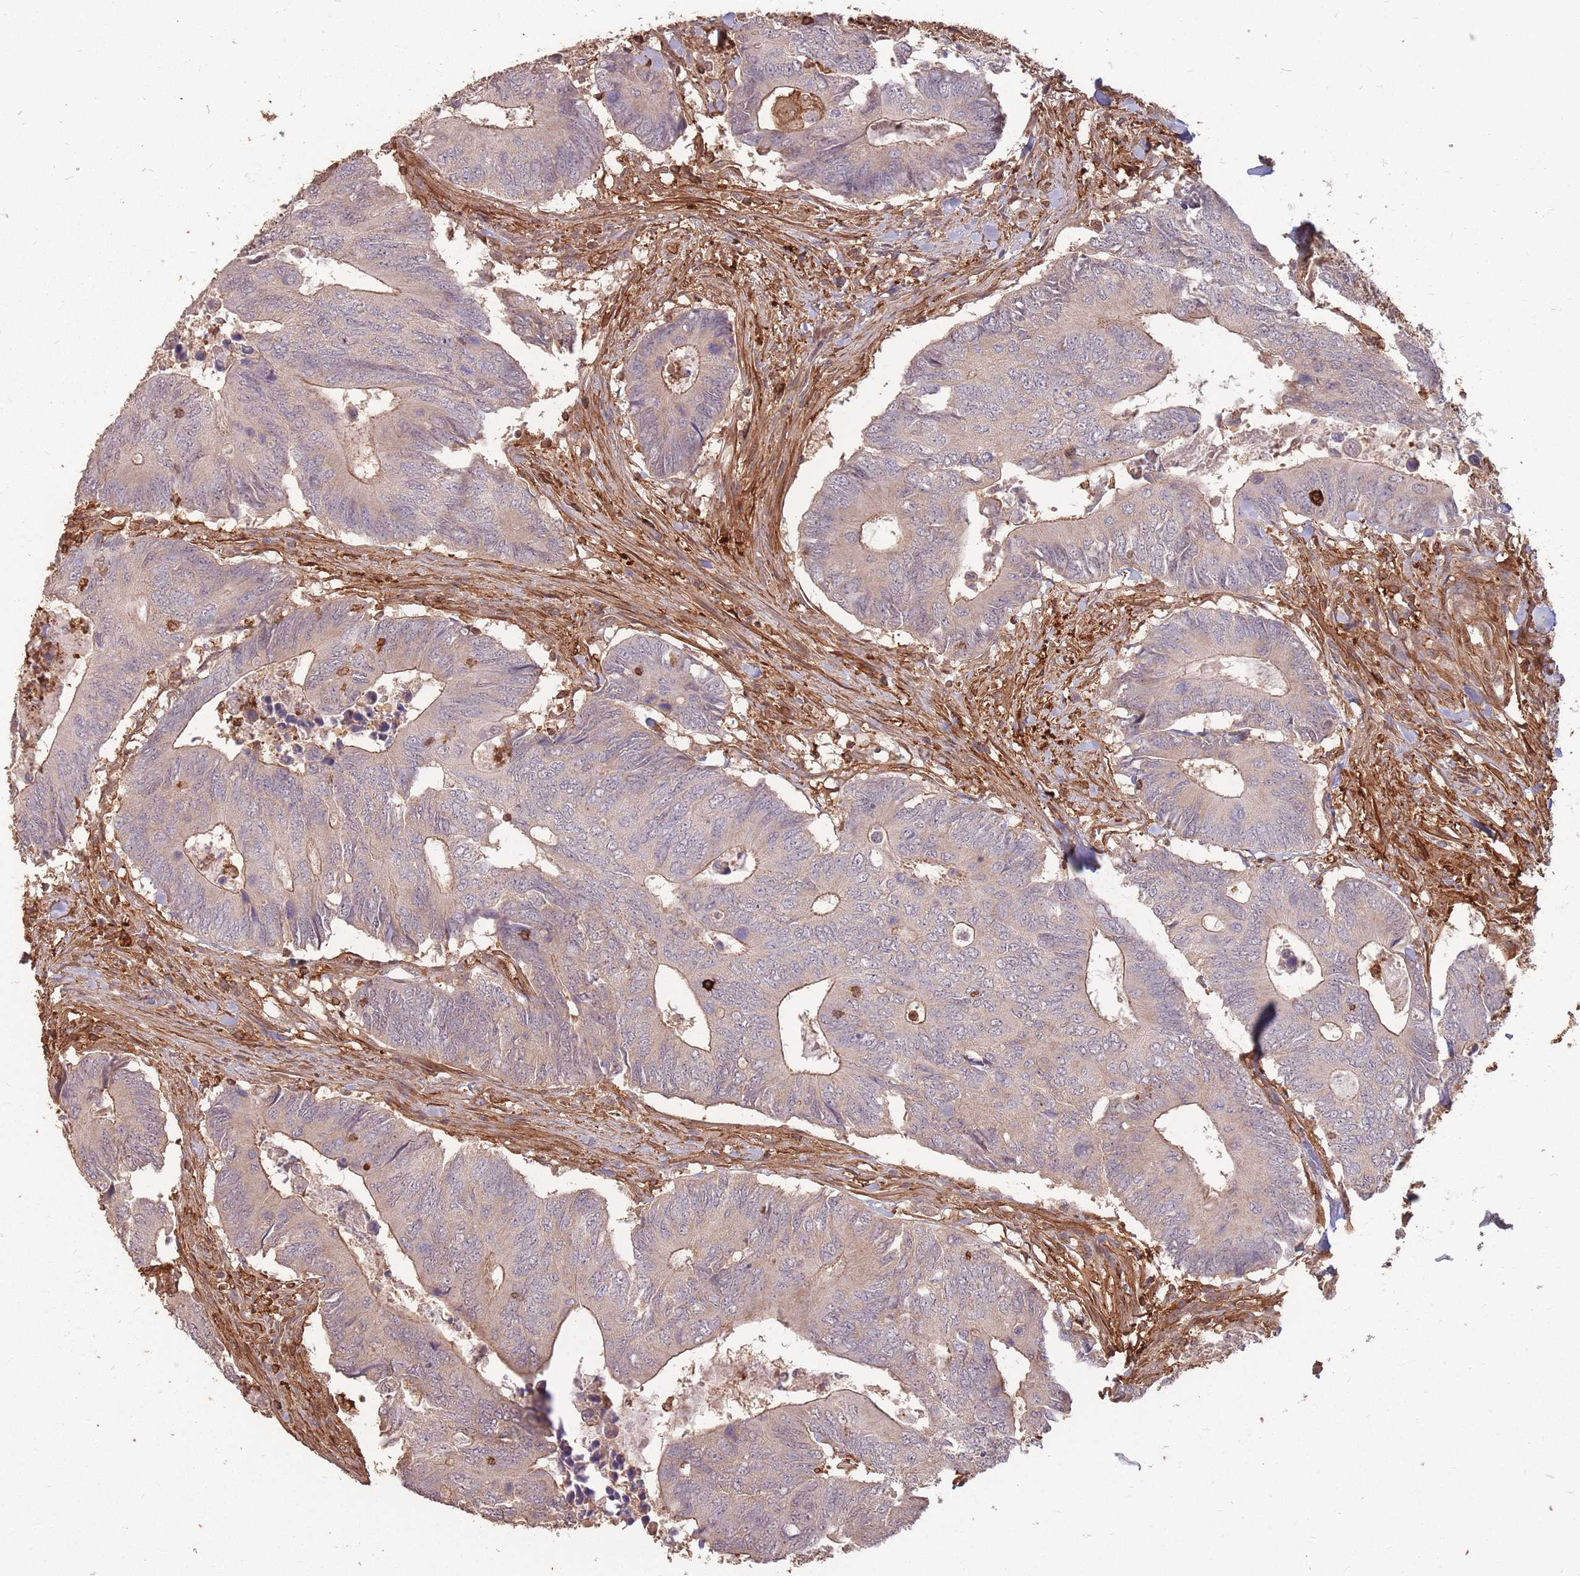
{"staining": {"intensity": "moderate", "quantity": "25%-75%", "location": "cytoplasmic/membranous"}, "tissue": "colorectal cancer", "cell_type": "Tumor cells", "image_type": "cancer", "snomed": [{"axis": "morphology", "description": "Adenocarcinoma, NOS"}, {"axis": "topography", "description": "Colon"}], "caption": "The immunohistochemical stain labels moderate cytoplasmic/membranous expression in tumor cells of adenocarcinoma (colorectal) tissue. (DAB IHC with brightfield microscopy, high magnification).", "gene": "PLS3", "patient": {"sex": "male", "age": 87}}